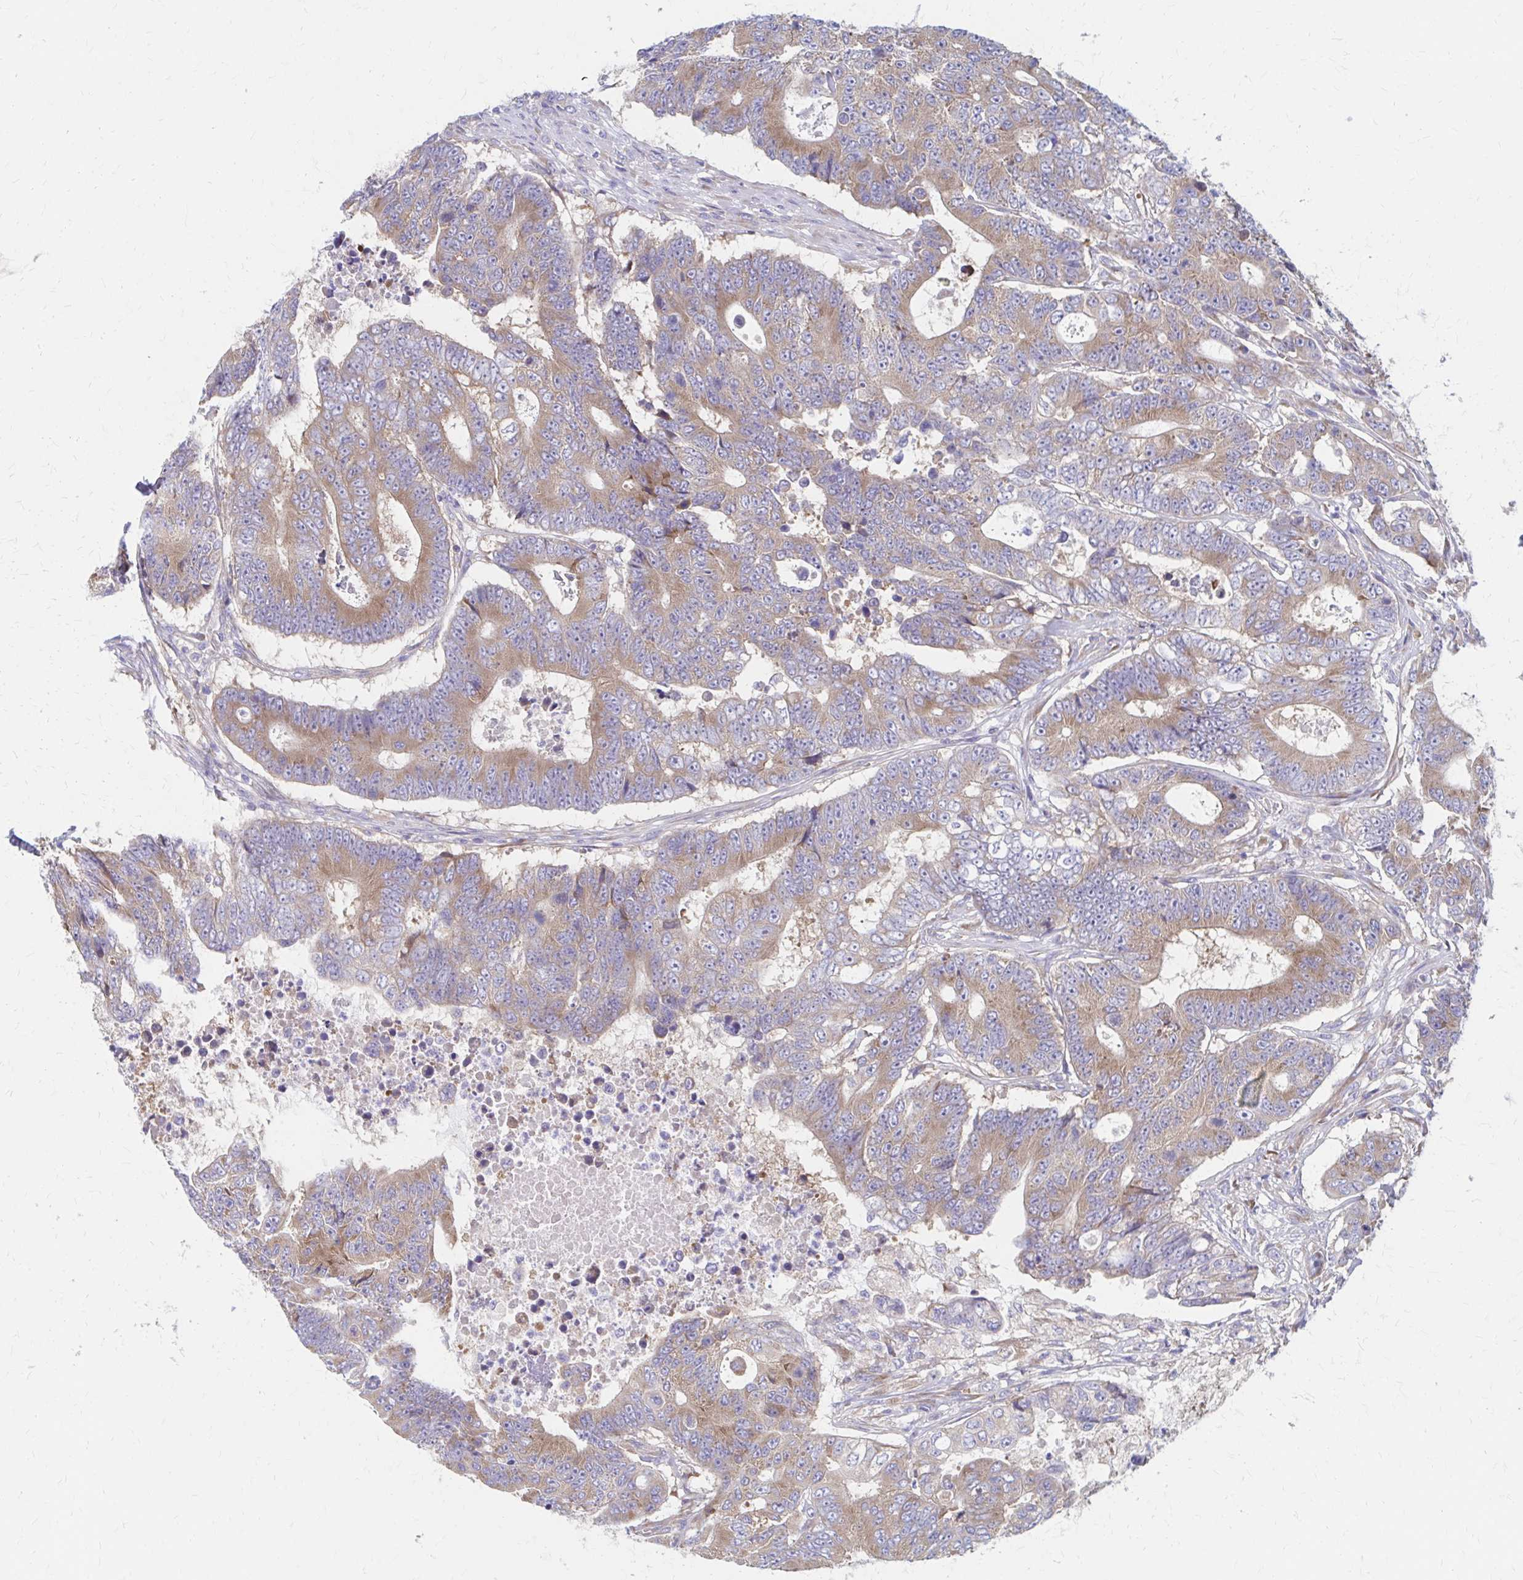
{"staining": {"intensity": "moderate", "quantity": ">75%", "location": "cytoplasmic/membranous"}, "tissue": "colorectal cancer", "cell_type": "Tumor cells", "image_type": "cancer", "snomed": [{"axis": "morphology", "description": "Adenocarcinoma, NOS"}, {"axis": "topography", "description": "Colon"}], "caption": "Immunohistochemical staining of colorectal adenocarcinoma shows moderate cytoplasmic/membranous protein expression in approximately >75% of tumor cells. The staining was performed using DAB to visualize the protein expression in brown, while the nuclei were stained in blue with hematoxylin (Magnification: 20x).", "gene": "RPL27A", "patient": {"sex": "female", "age": 48}}